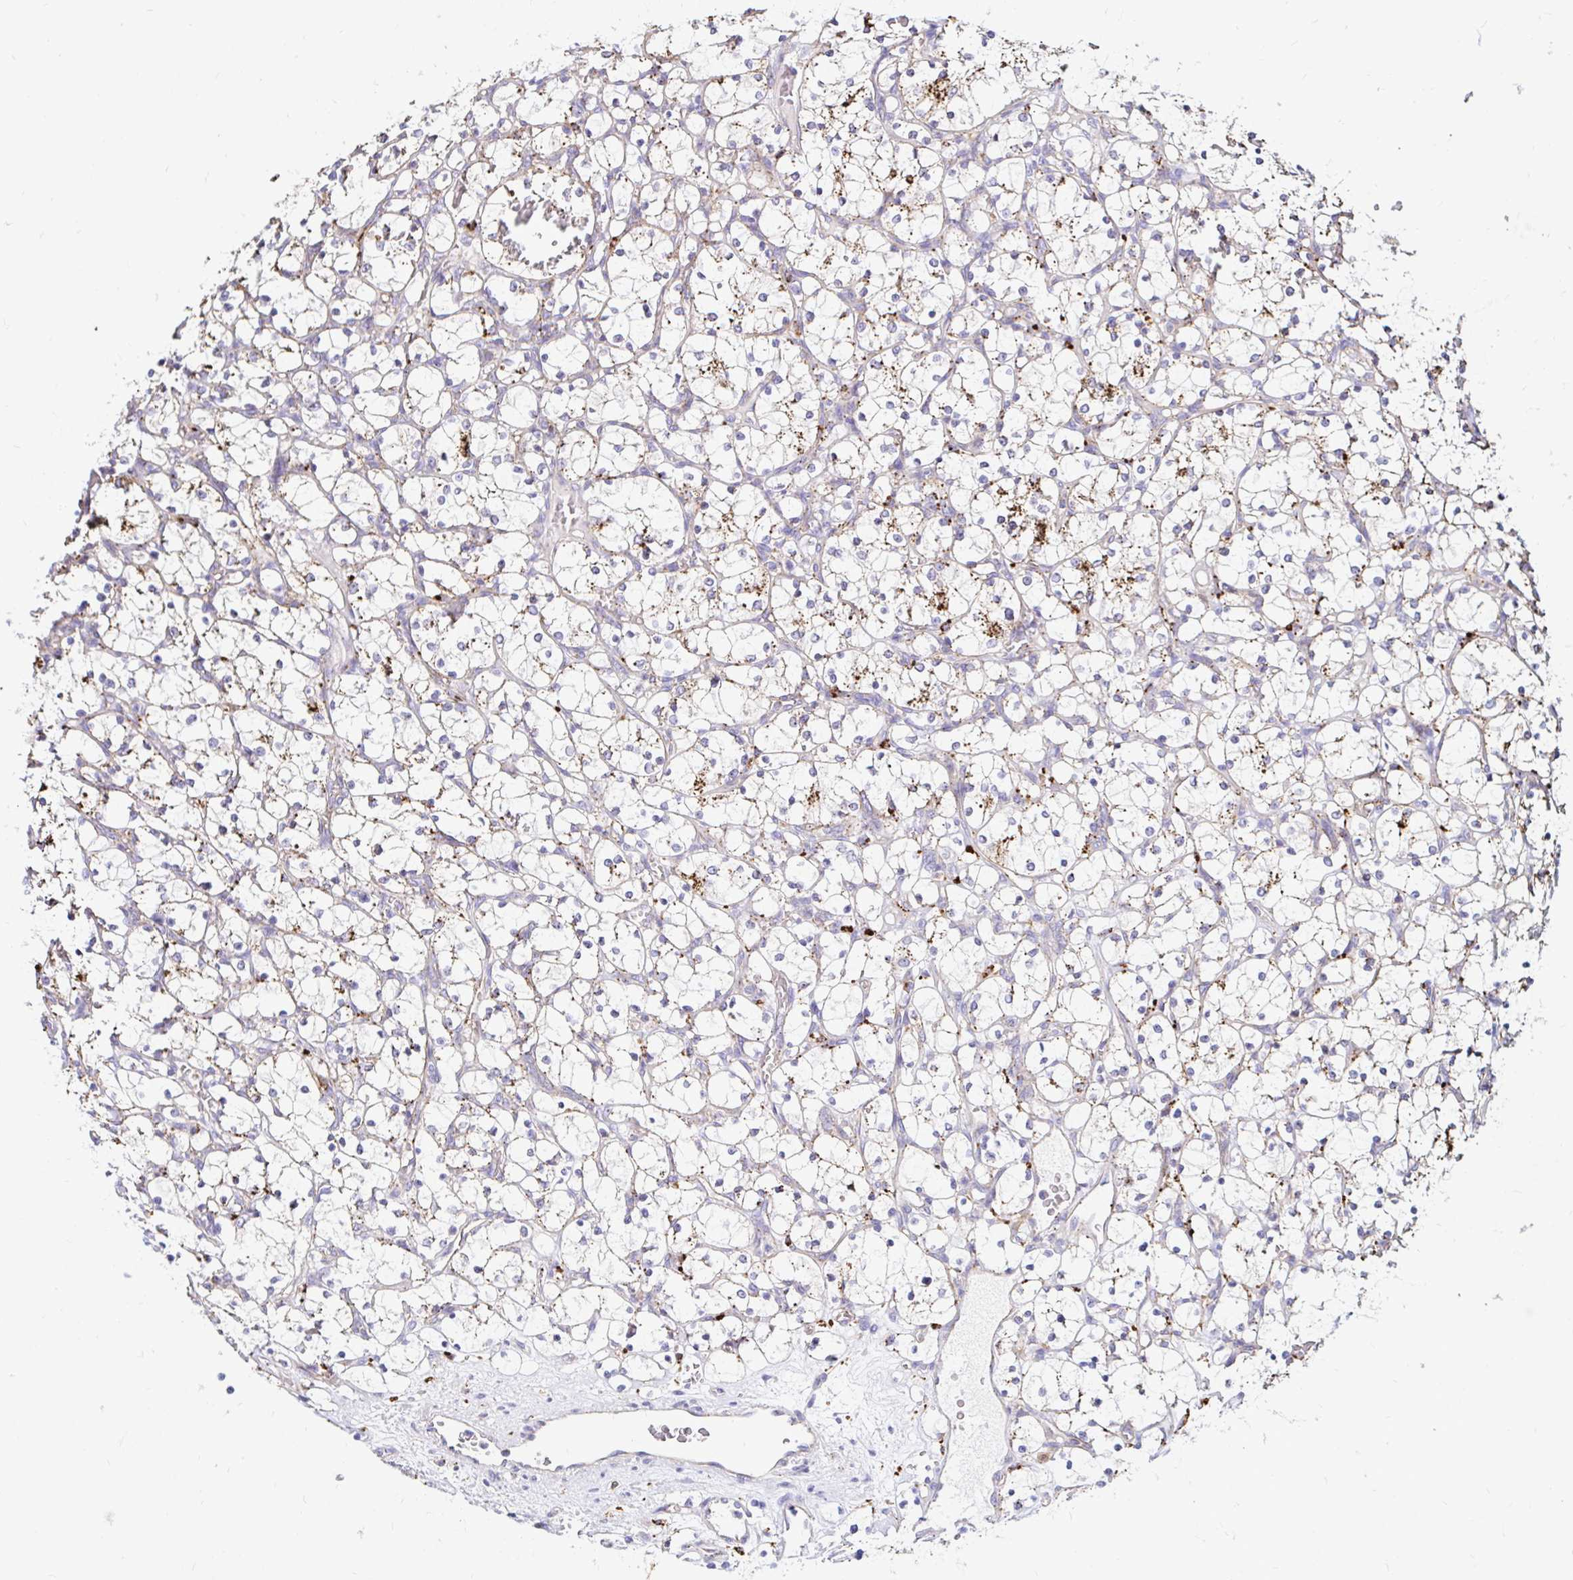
{"staining": {"intensity": "moderate", "quantity": "<25%", "location": "cytoplasmic/membranous"}, "tissue": "renal cancer", "cell_type": "Tumor cells", "image_type": "cancer", "snomed": [{"axis": "morphology", "description": "Adenocarcinoma, NOS"}, {"axis": "topography", "description": "Kidney"}], "caption": "Renal cancer stained with DAB immunohistochemistry (IHC) demonstrates low levels of moderate cytoplasmic/membranous expression in about <25% of tumor cells.", "gene": "FUCA1", "patient": {"sex": "female", "age": 69}}